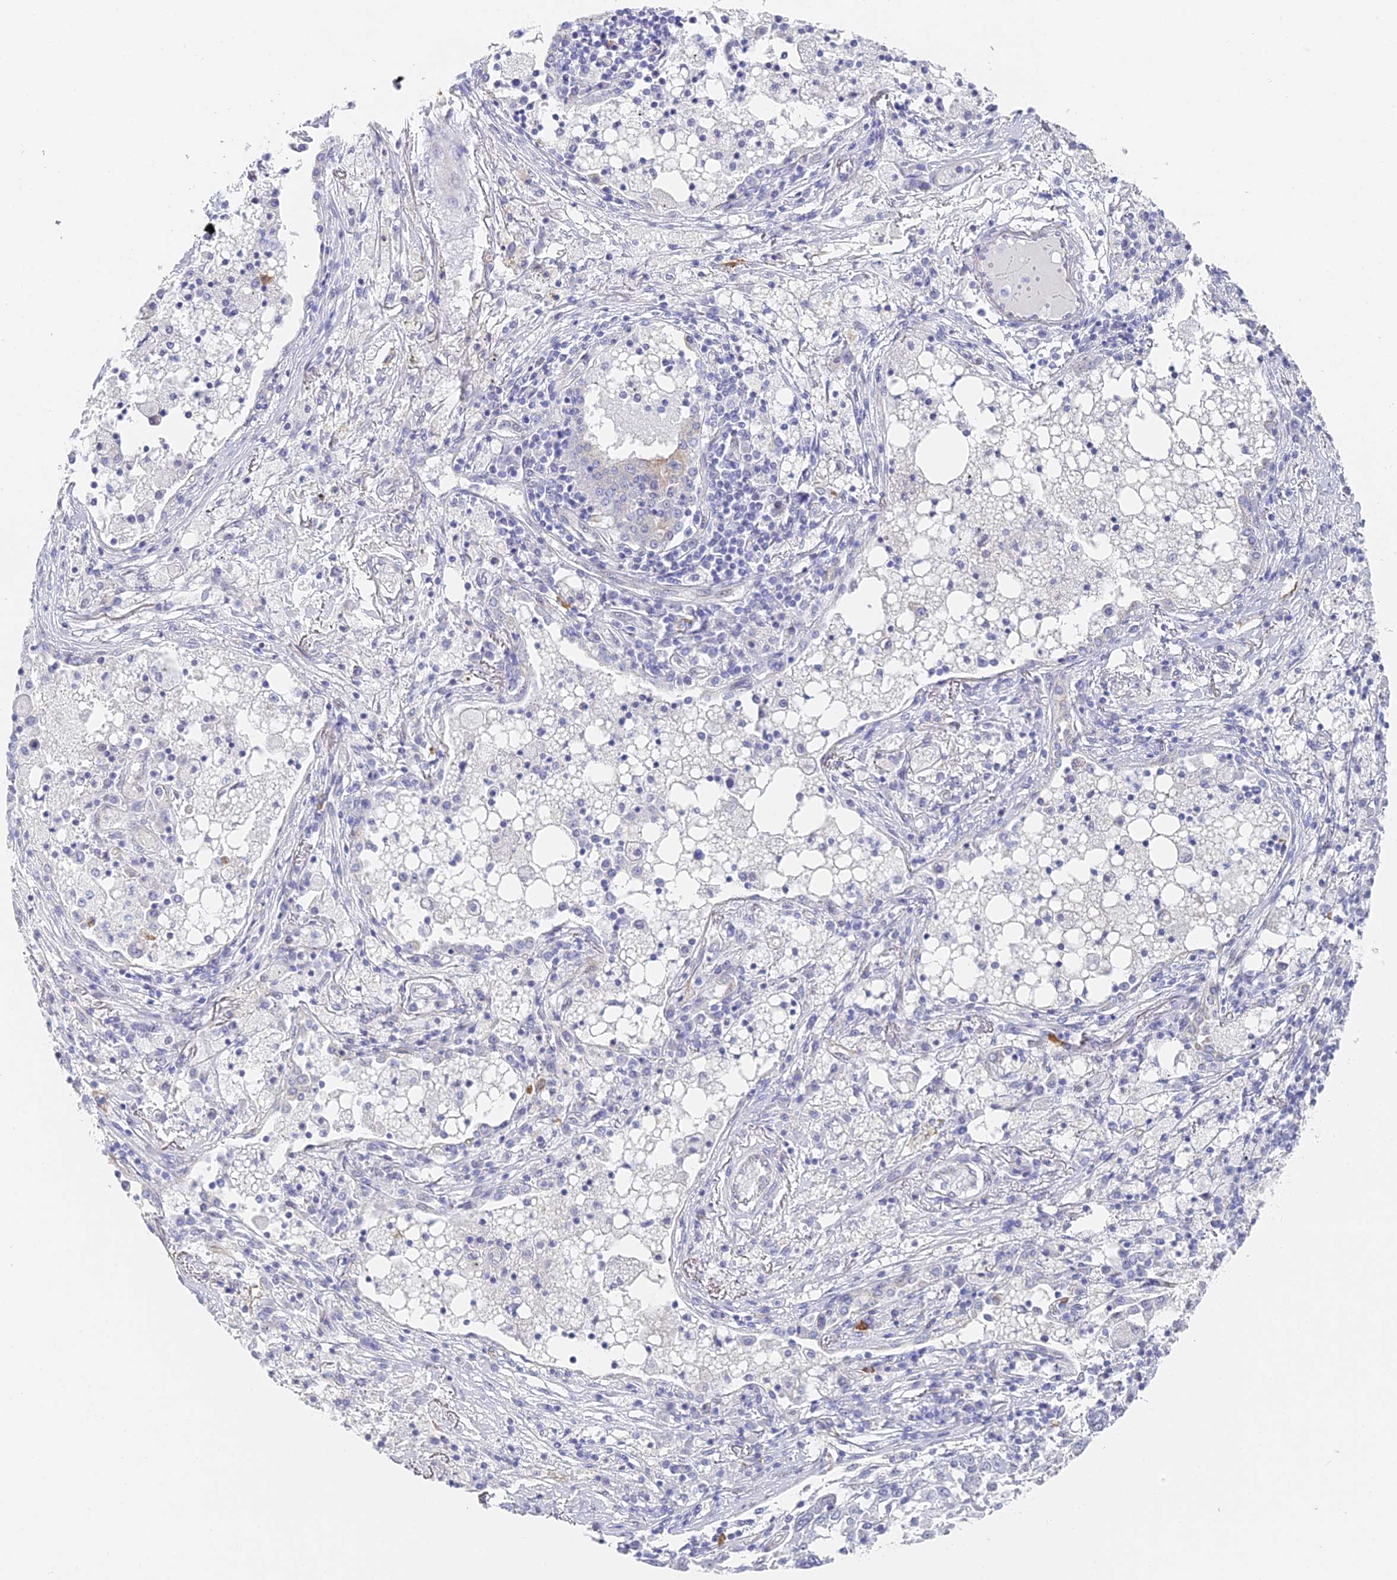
{"staining": {"intensity": "negative", "quantity": "none", "location": "none"}, "tissue": "lung cancer", "cell_type": "Tumor cells", "image_type": "cancer", "snomed": [{"axis": "morphology", "description": "Squamous cell carcinoma, NOS"}, {"axis": "topography", "description": "Lung"}], "caption": "Lung cancer was stained to show a protein in brown. There is no significant positivity in tumor cells.", "gene": "GJA1", "patient": {"sex": "male", "age": 65}}